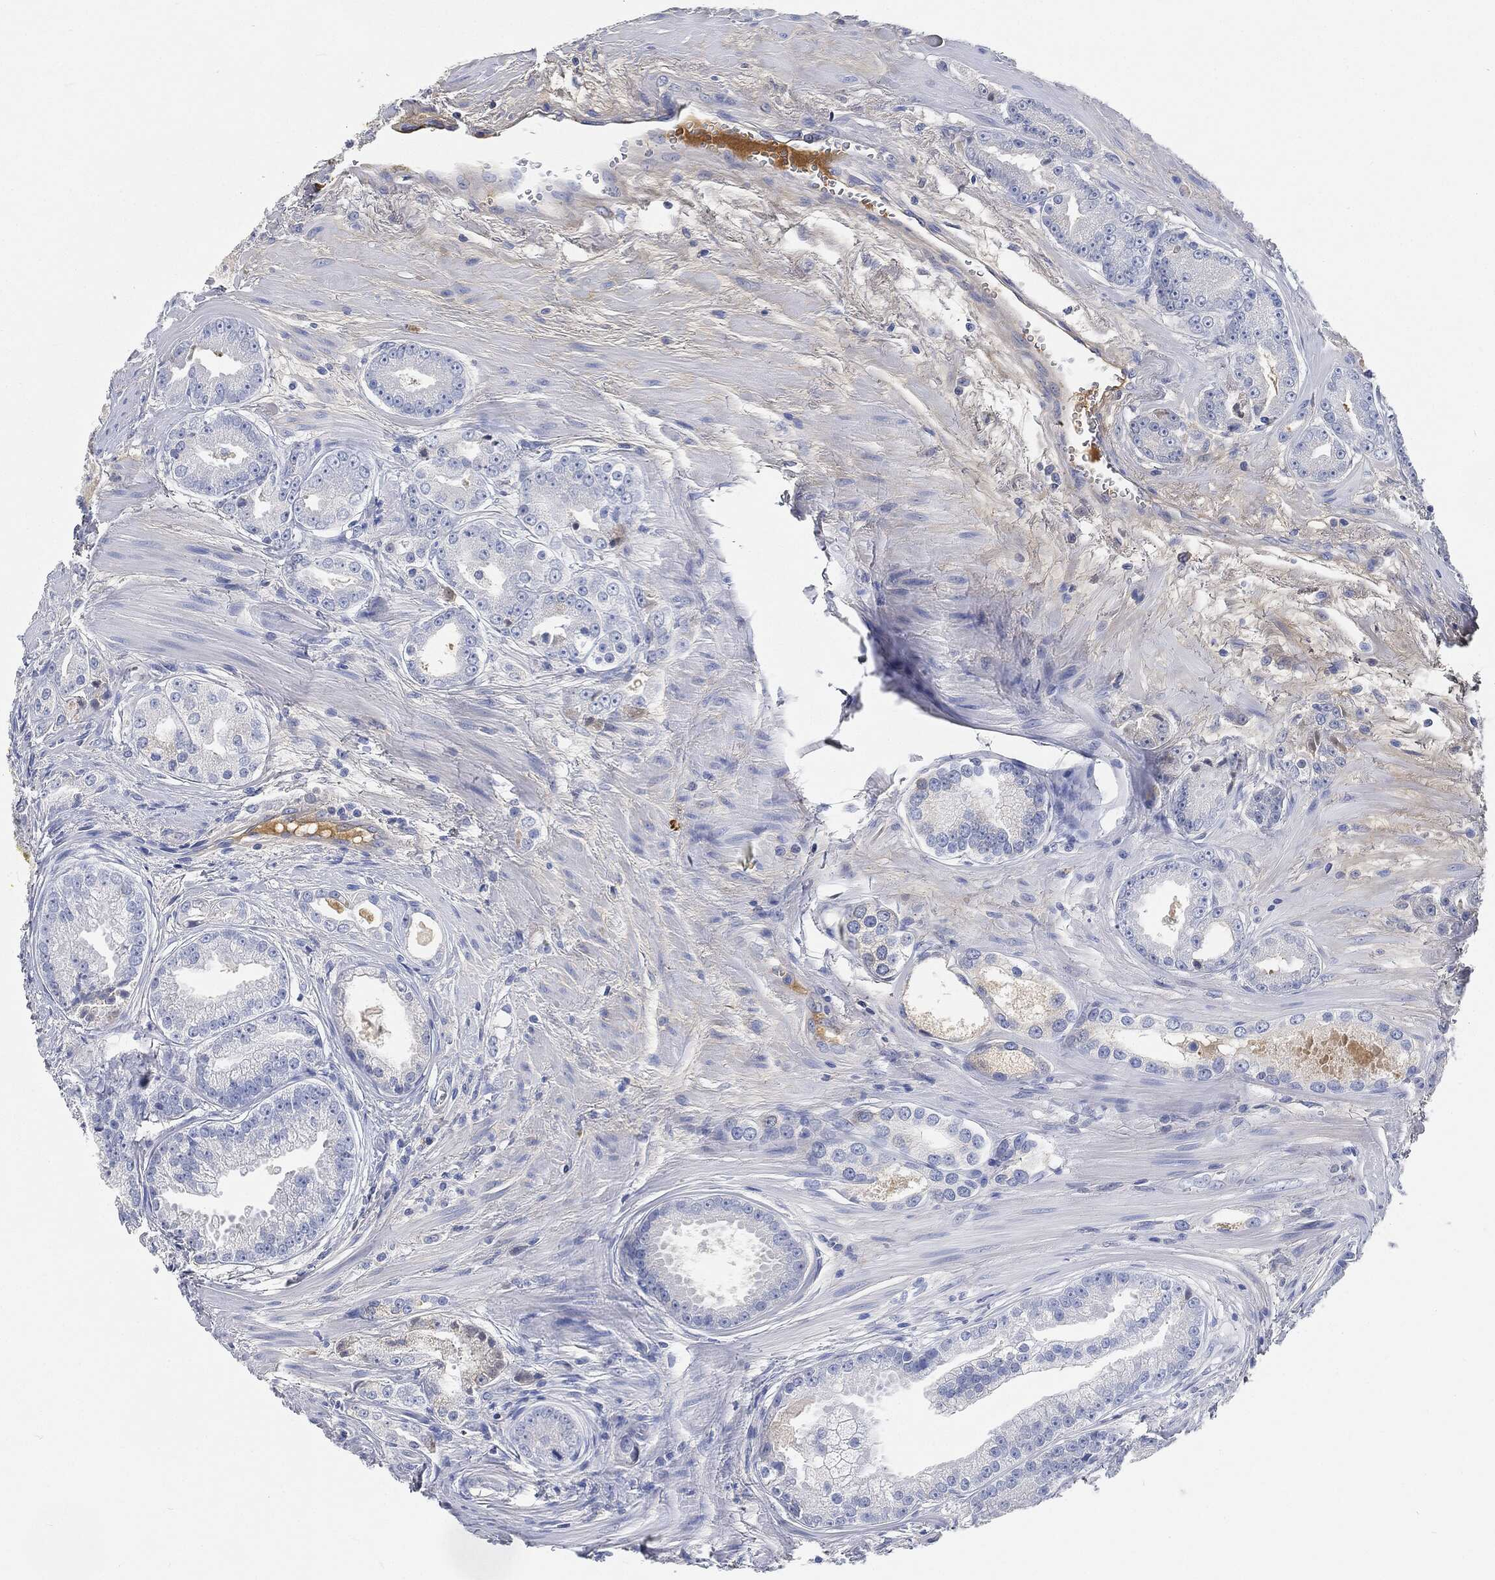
{"staining": {"intensity": "negative", "quantity": "none", "location": "none"}, "tissue": "prostate cancer", "cell_type": "Tumor cells", "image_type": "cancer", "snomed": [{"axis": "morphology", "description": "Adenocarcinoma, NOS"}, {"axis": "topography", "description": "Prostate"}], "caption": "Immunohistochemistry image of human prostate cancer (adenocarcinoma) stained for a protein (brown), which exhibits no staining in tumor cells.", "gene": "IGLV6-57", "patient": {"sex": "male", "age": 61}}